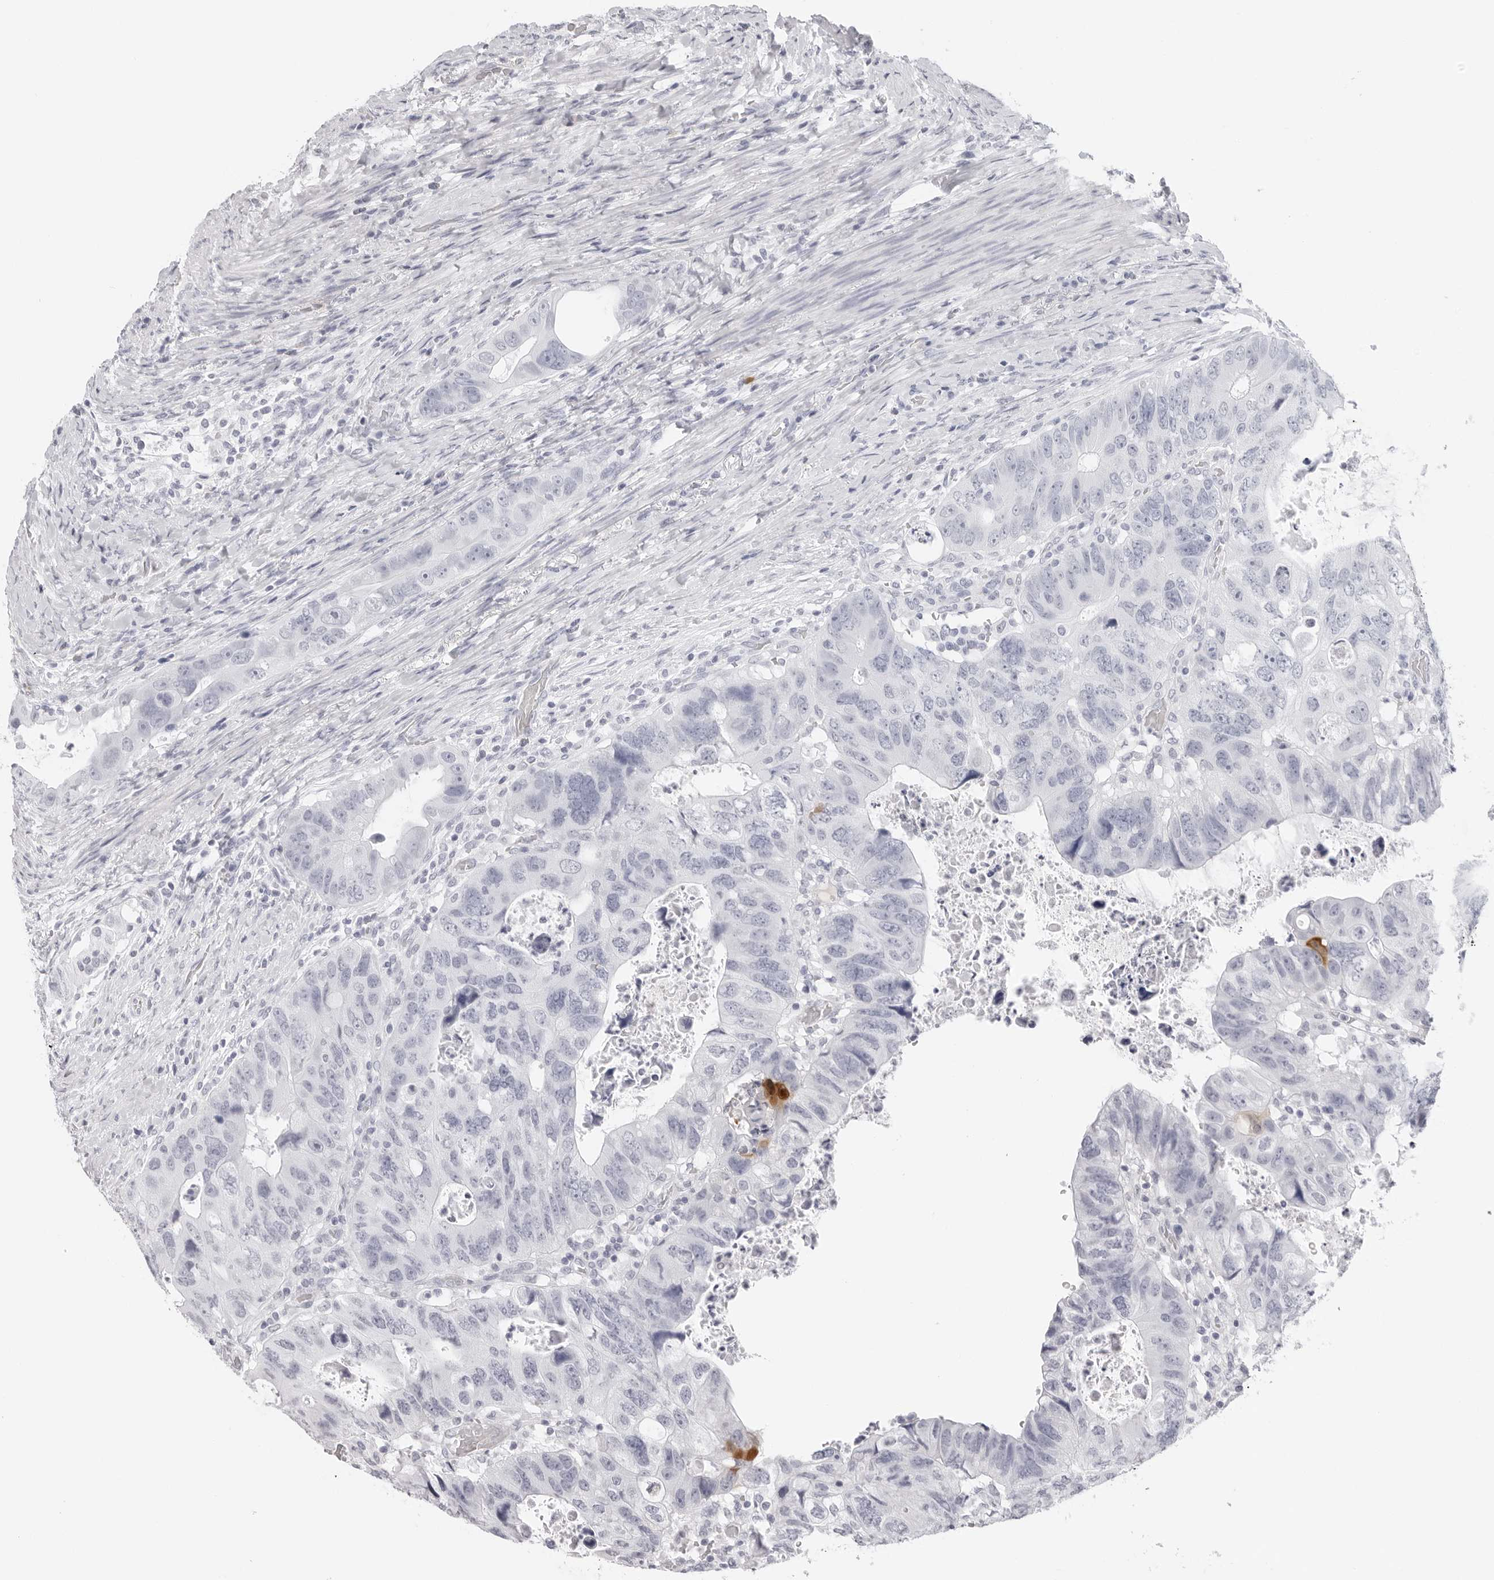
{"staining": {"intensity": "negative", "quantity": "none", "location": "none"}, "tissue": "colorectal cancer", "cell_type": "Tumor cells", "image_type": "cancer", "snomed": [{"axis": "morphology", "description": "Adenocarcinoma, NOS"}, {"axis": "topography", "description": "Rectum"}], "caption": "High power microscopy histopathology image of an immunohistochemistry photomicrograph of colorectal cancer, revealing no significant expression in tumor cells.", "gene": "CST5", "patient": {"sex": "male", "age": 59}}